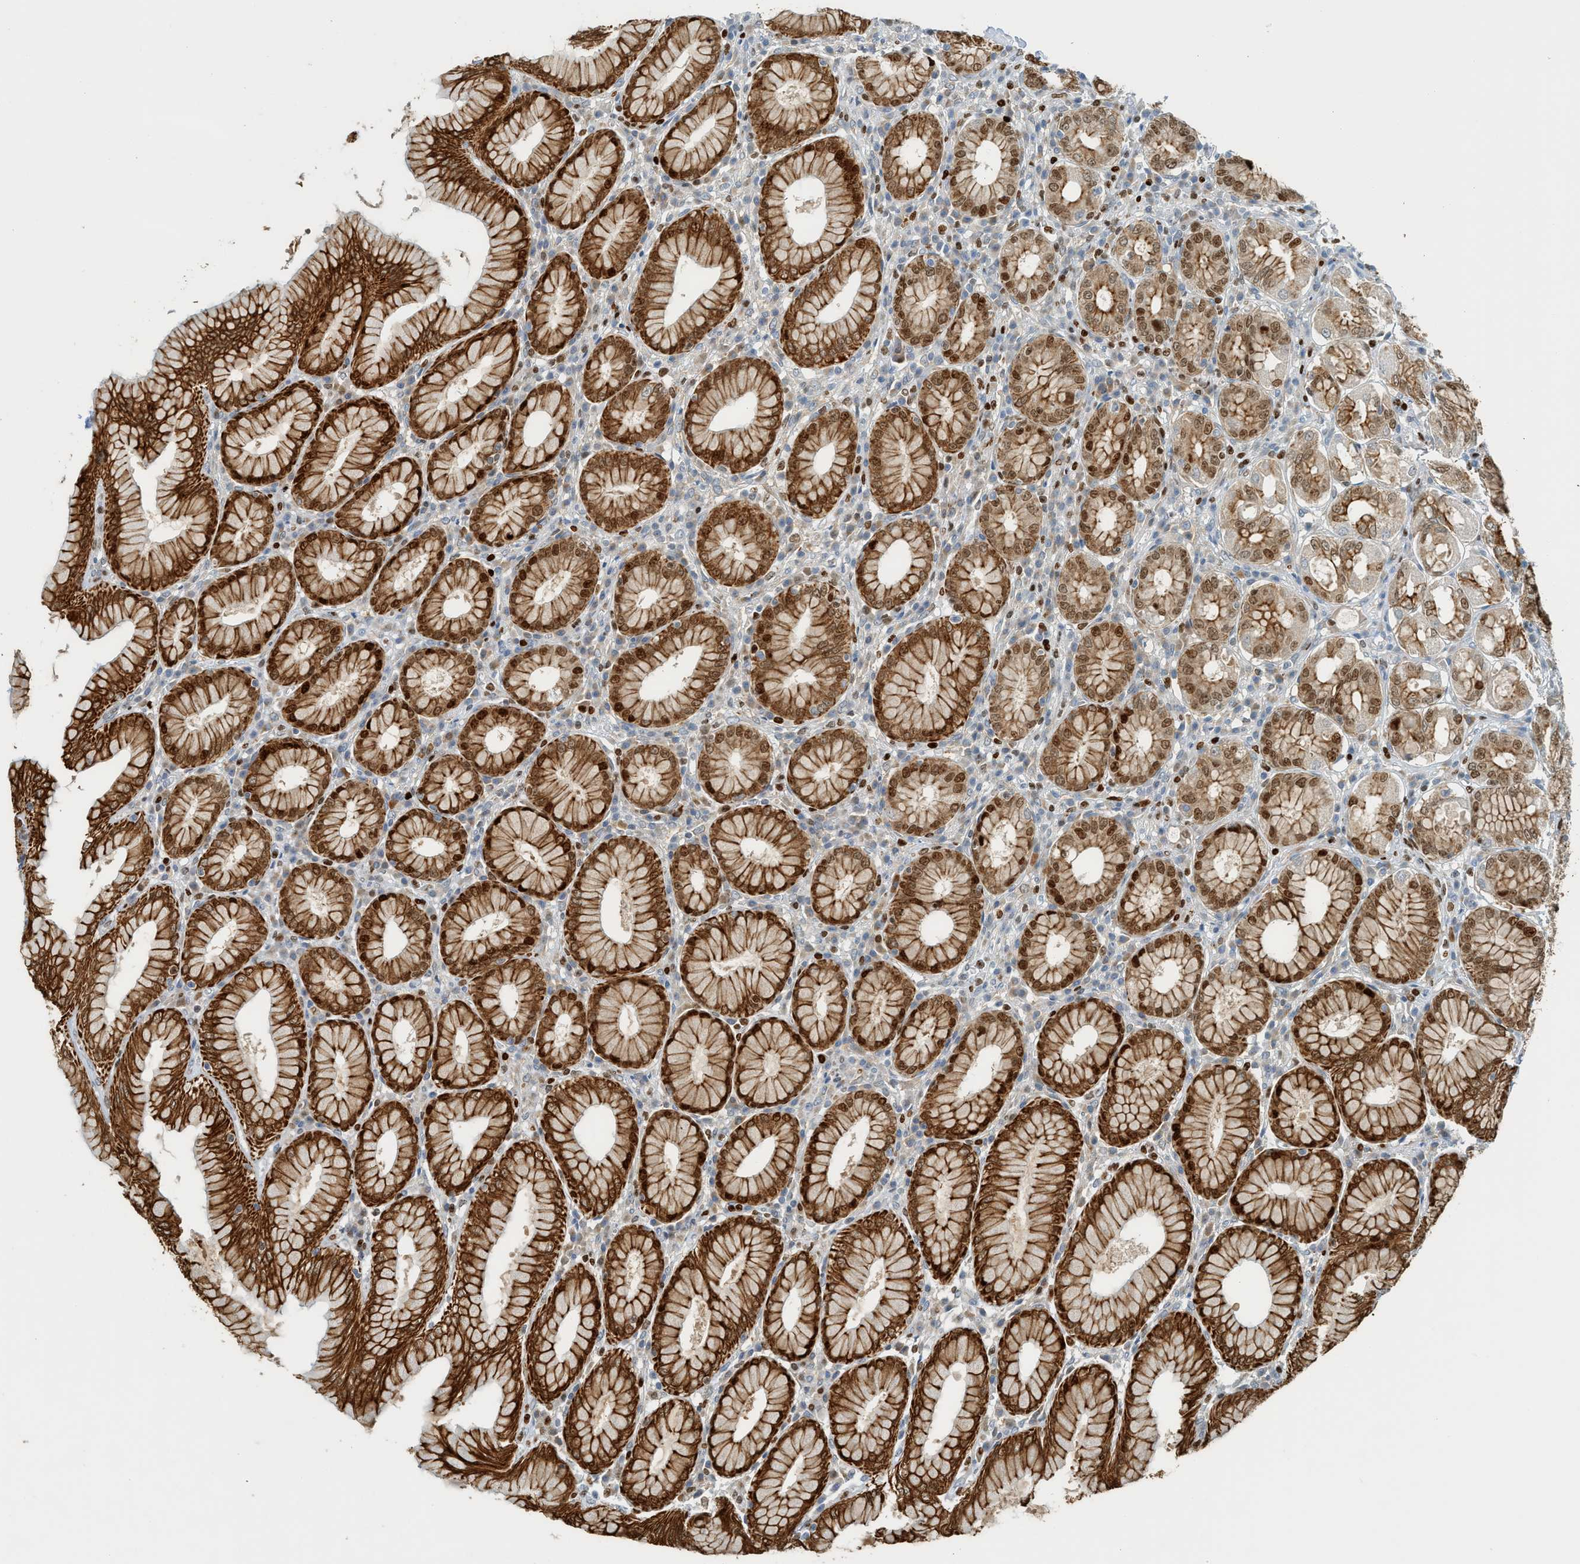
{"staining": {"intensity": "strong", "quantity": ">75%", "location": "cytoplasmic/membranous,nuclear"}, "tissue": "stomach", "cell_type": "Glandular cells", "image_type": "normal", "snomed": [{"axis": "morphology", "description": "Normal tissue, NOS"}, {"axis": "topography", "description": "Stomach"}, {"axis": "topography", "description": "Stomach, lower"}], "caption": "High-magnification brightfield microscopy of benign stomach stained with DAB (3,3'-diaminobenzidine) (brown) and counterstained with hematoxylin (blue). glandular cells exhibit strong cytoplasmic/membranous,nuclear staining is seen in approximately>75% of cells. (IHC, brightfield microscopy, high magnification).", "gene": "SH3D19", "patient": {"sex": "female", "age": 56}}